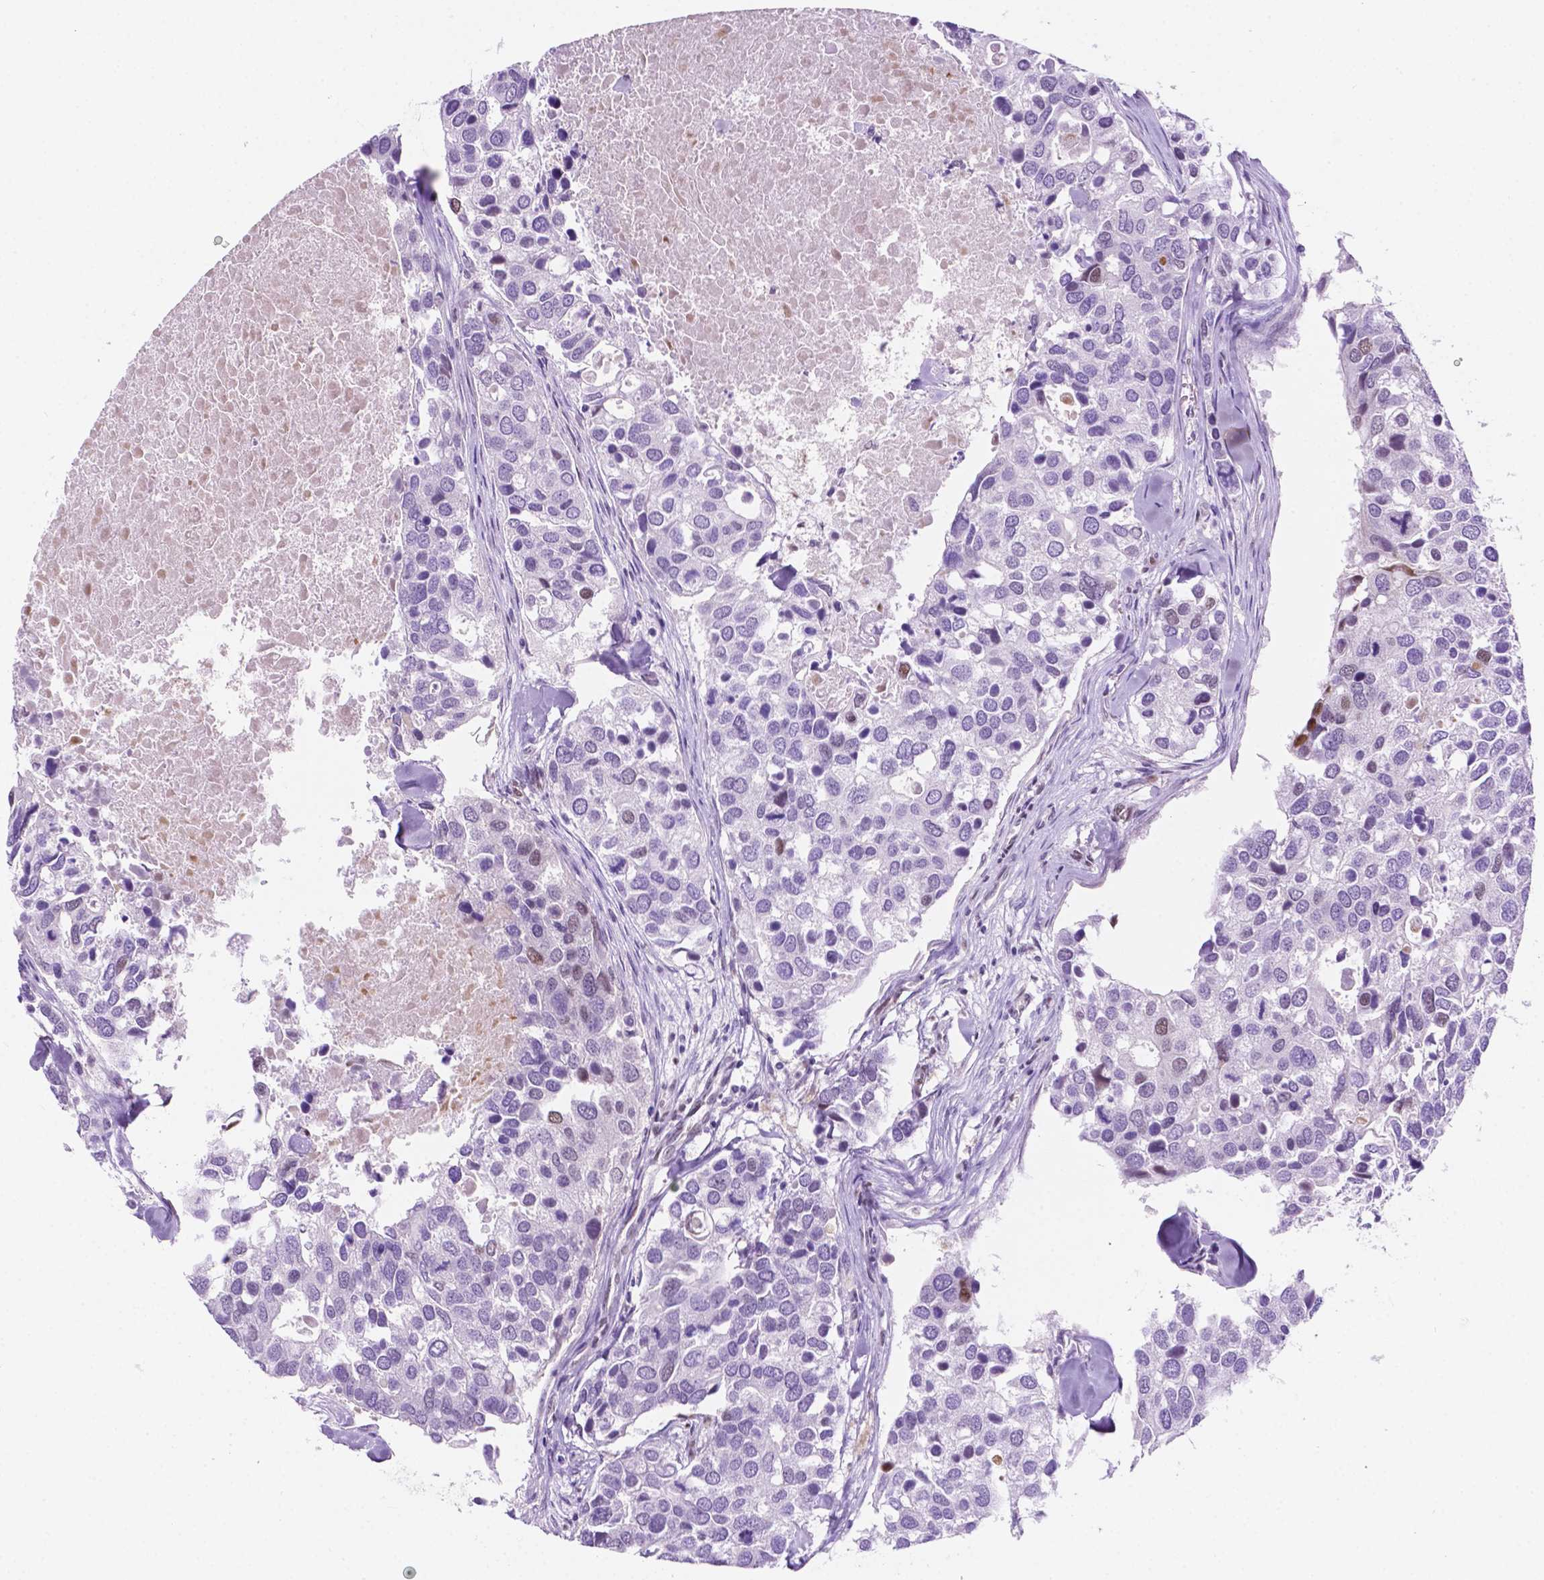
{"staining": {"intensity": "negative", "quantity": "none", "location": "none"}, "tissue": "breast cancer", "cell_type": "Tumor cells", "image_type": "cancer", "snomed": [{"axis": "morphology", "description": "Duct carcinoma"}, {"axis": "topography", "description": "Breast"}], "caption": "An image of intraductal carcinoma (breast) stained for a protein displays no brown staining in tumor cells. Brightfield microscopy of immunohistochemistry stained with DAB (brown) and hematoxylin (blue), captured at high magnification.", "gene": "ERF", "patient": {"sex": "female", "age": 83}}